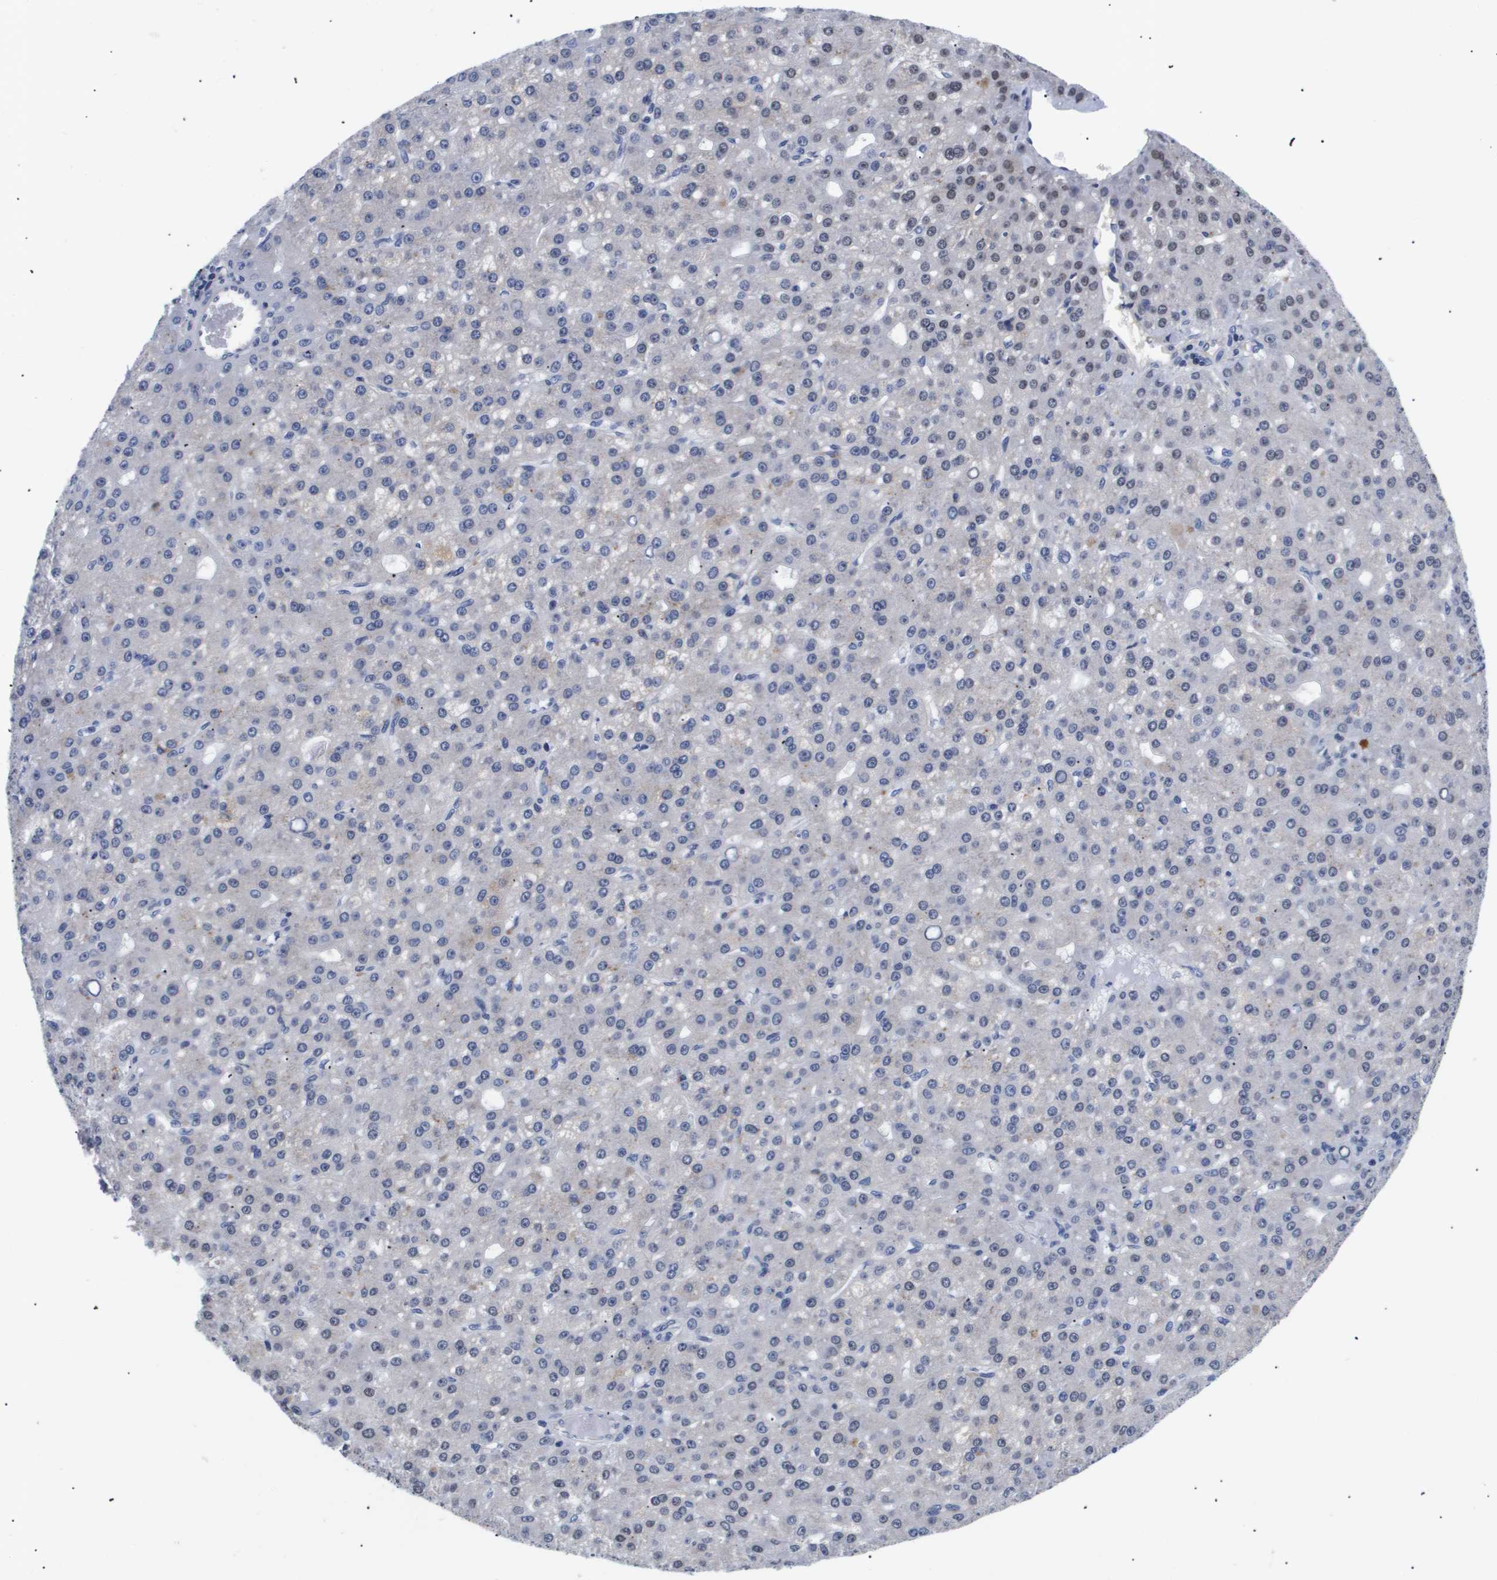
{"staining": {"intensity": "weak", "quantity": "<25%", "location": "nuclear"}, "tissue": "liver cancer", "cell_type": "Tumor cells", "image_type": "cancer", "snomed": [{"axis": "morphology", "description": "Carcinoma, Hepatocellular, NOS"}, {"axis": "topography", "description": "Liver"}], "caption": "Immunohistochemistry (IHC) of human liver cancer reveals no positivity in tumor cells.", "gene": "SHD", "patient": {"sex": "male", "age": 67}}